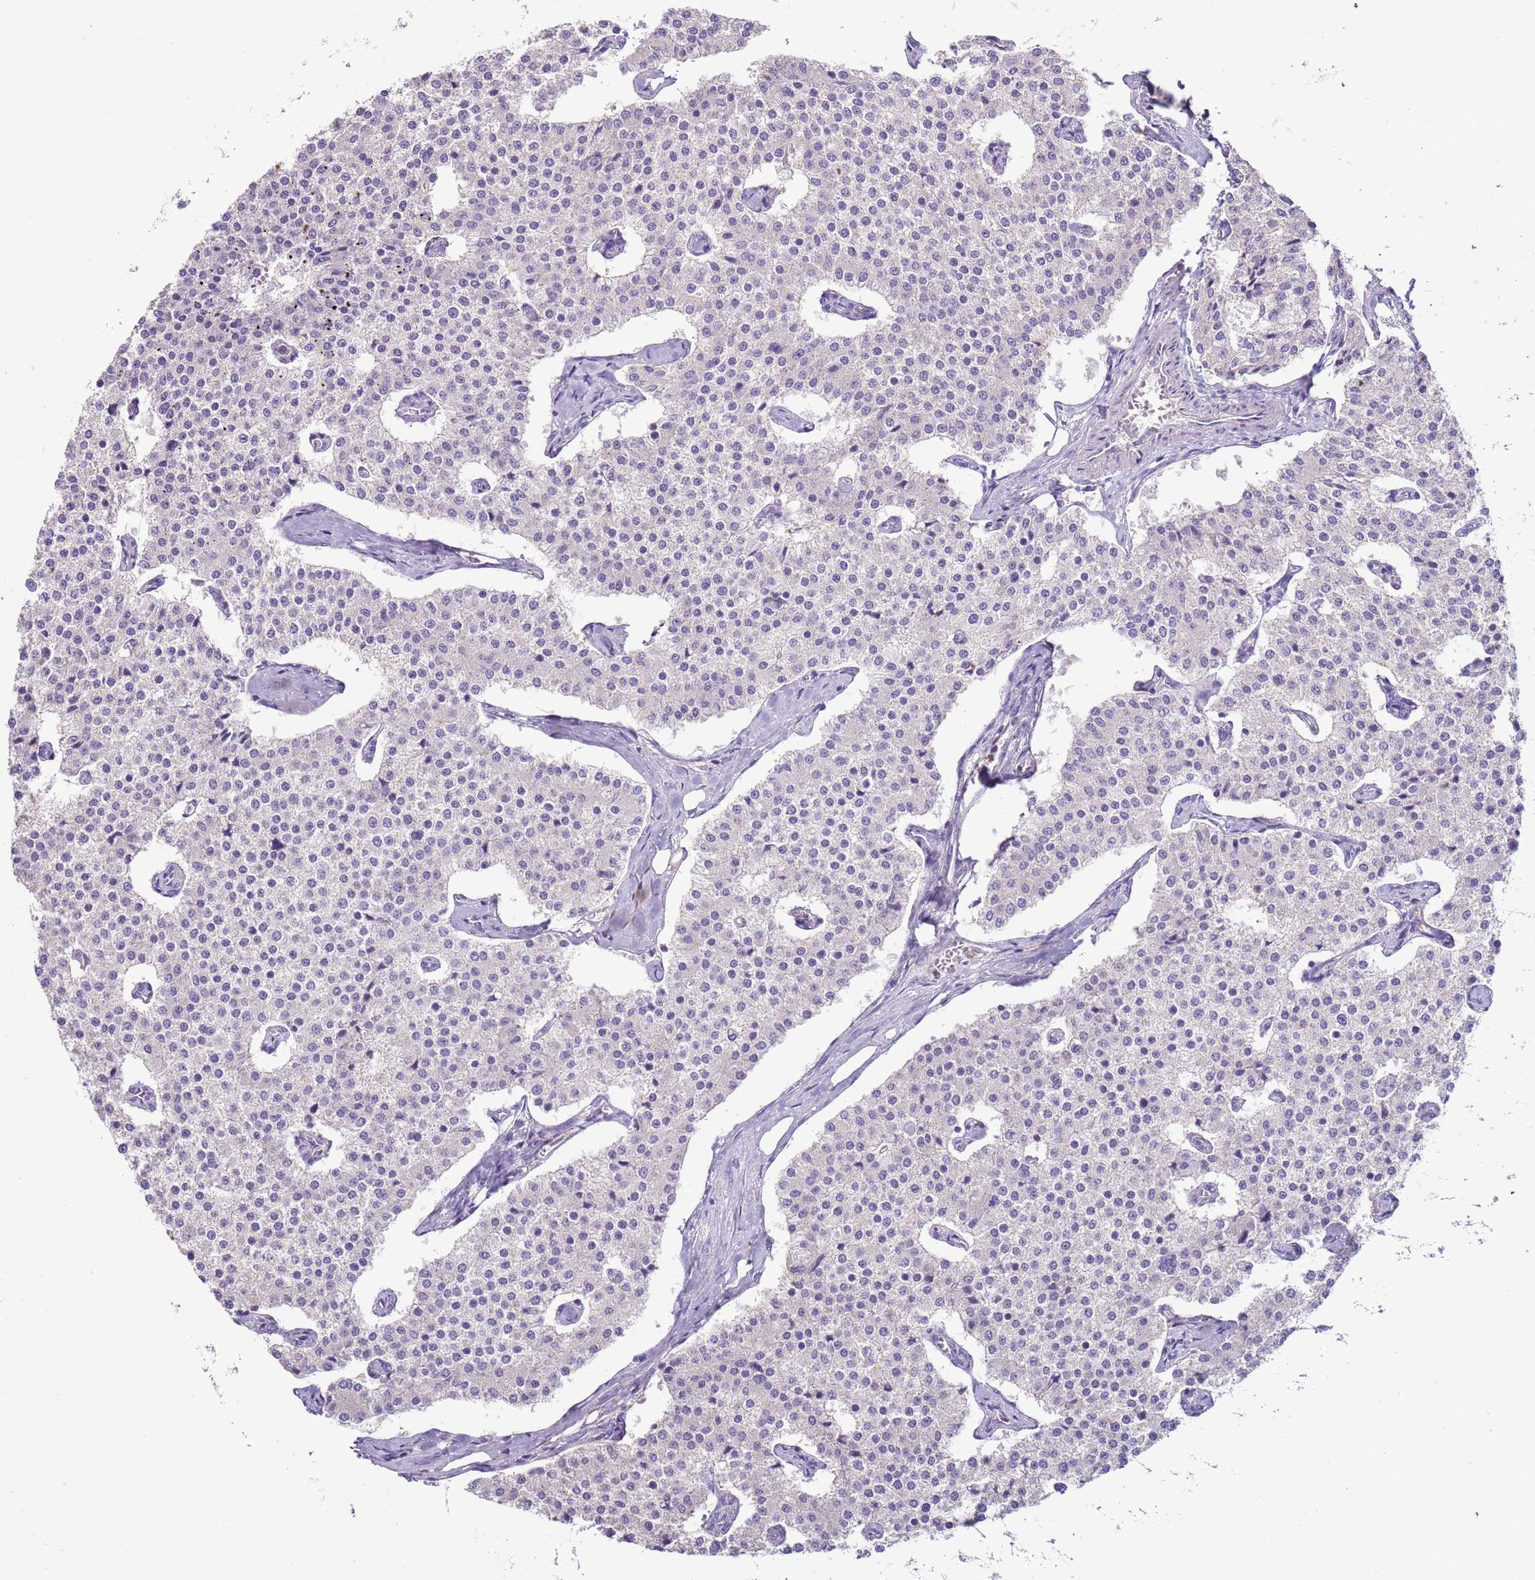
{"staining": {"intensity": "negative", "quantity": "none", "location": "none"}, "tissue": "carcinoid", "cell_type": "Tumor cells", "image_type": "cancer", "snomed": [{"axis": "morphology", "description": "Carcinoid, malignant, NOS"}, {"axis": "topography", "description": "Colon"}], "caption": "IHC photomicrograph of carcinoid stained for a protein (brown), which reveals no staining in tumor cells.", "gene": "IL2RG", "patient": {"sex": "female", "age": 52}}